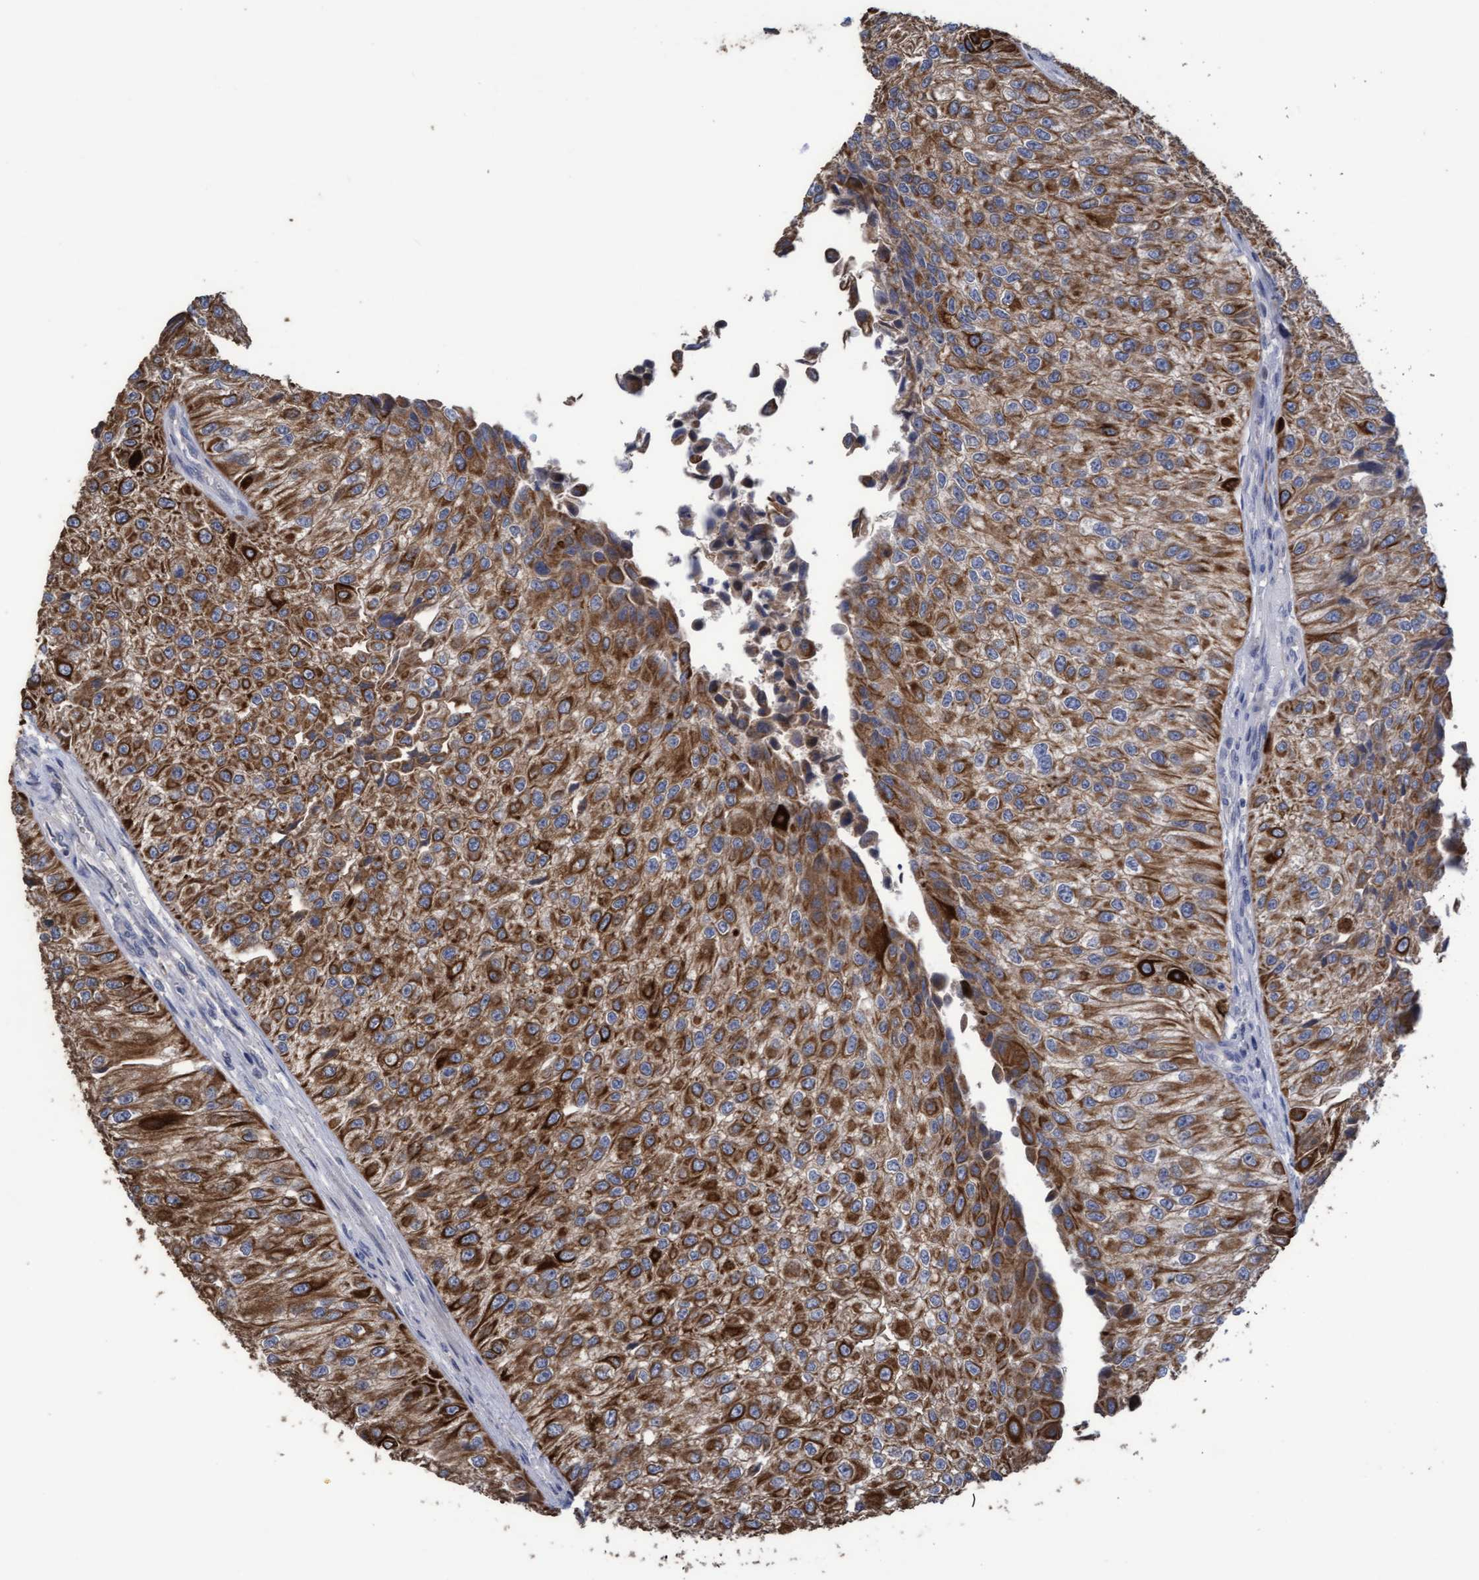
{"staining": {"intensity": "moderate", "quantity": ">75%", "location": "cytoplasmic/membranous"}, "tissue": "urothelial cancer", "cell_type": "Tumor cells", "image_type": "cancer", "snomed": [{"axis": "morphology", "description": "Urothelial carcinoma, High grade"}, {"axis": "topography", "description": "Kidney"}, {"axis": "topography", "description": "Urinary bladder"}], "caption": "Immunohistochemical staining of human urothelial carcinoma (high-grade) exhibits medium levels of moderate cytoplasmic/membranous protein expression in approximately >75% of tumor cells. (DAB IHC, brown staining for protein, blue staining for nuclei).", "gene": "KRT24", "patient": {"sex": "male", "age": 77}}